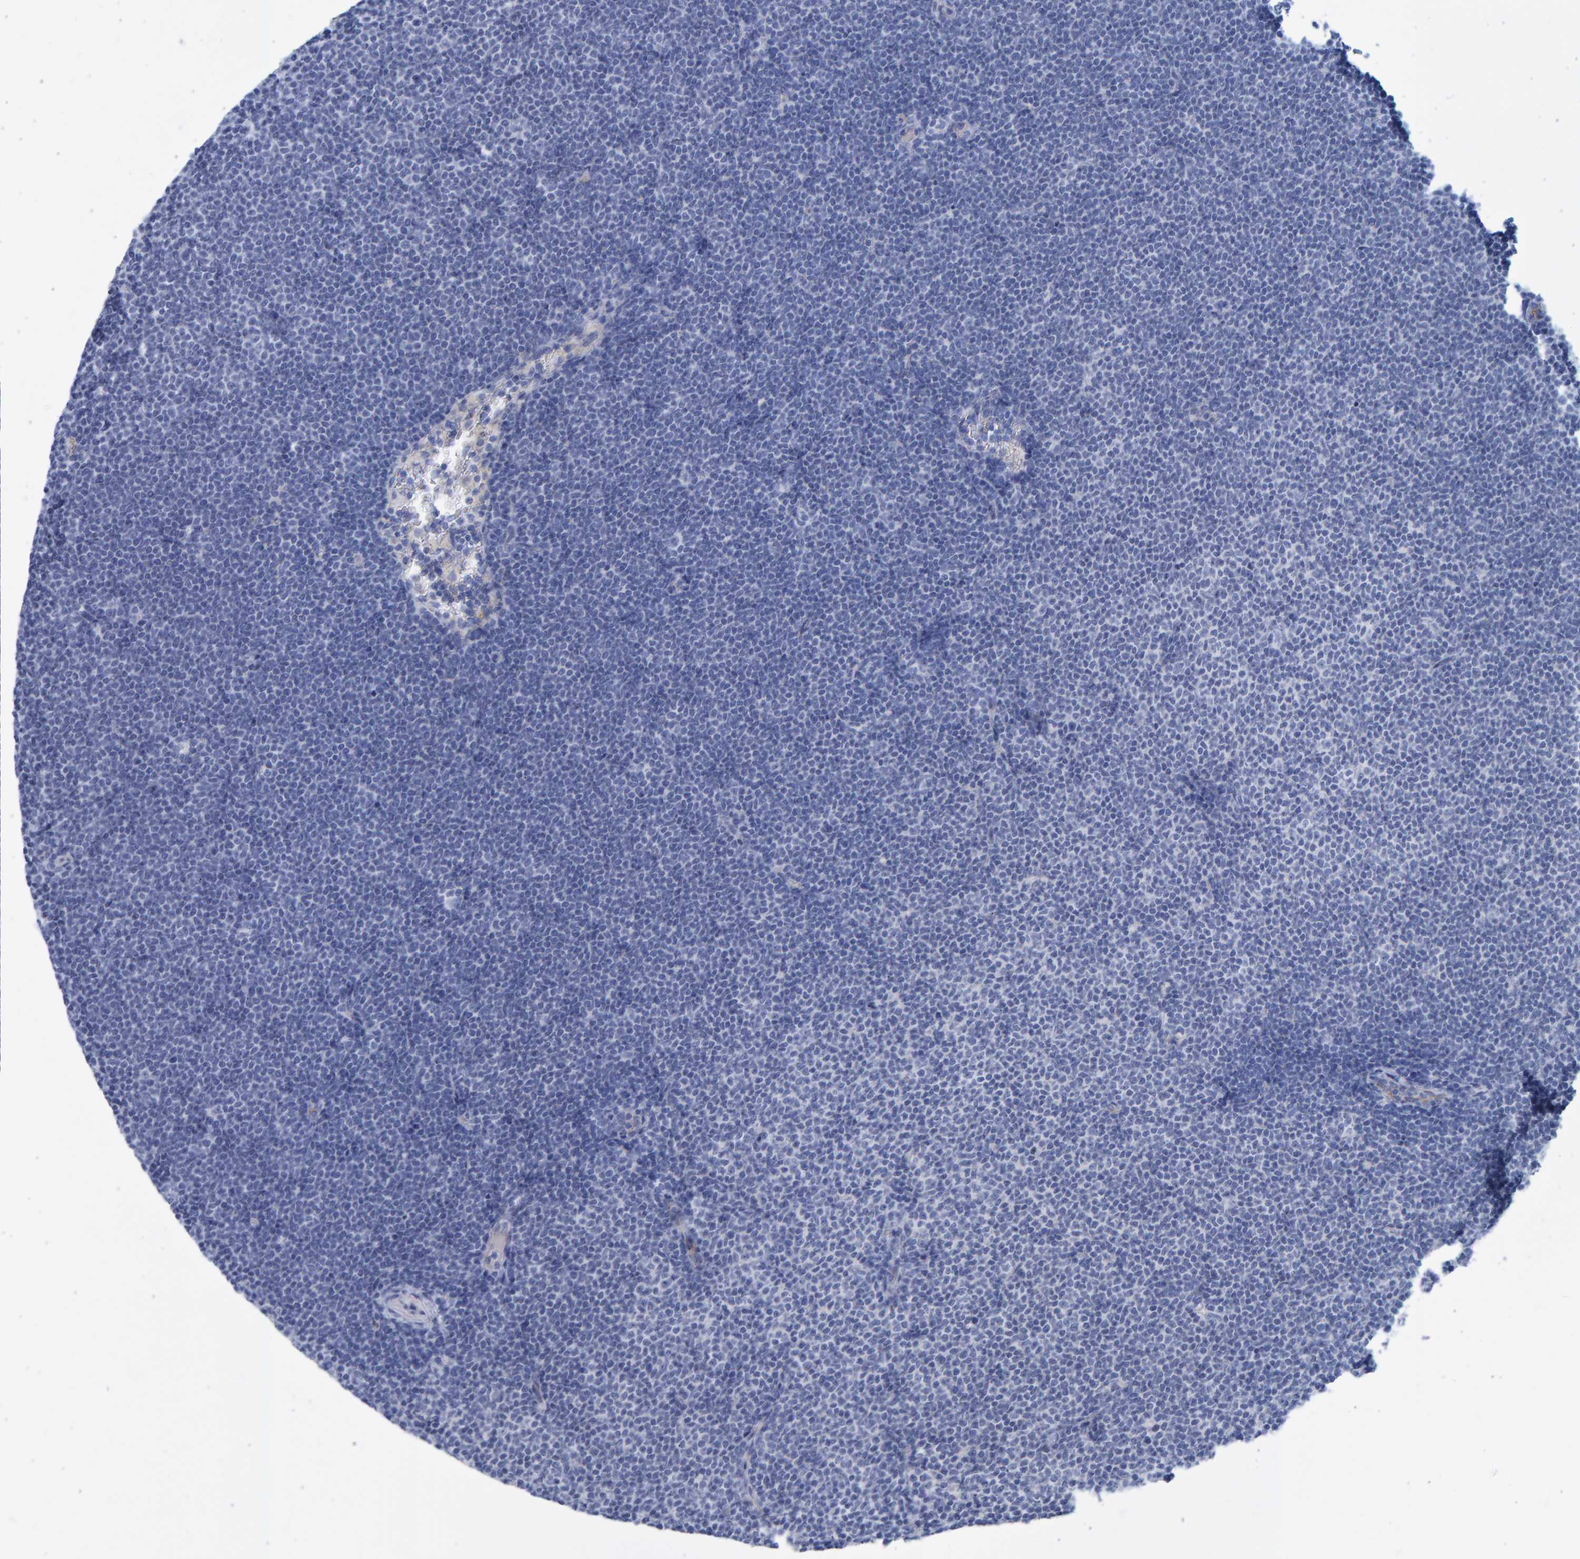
{"staining": {"intensity": "negative", "quantity": "none", "location": "none"}, "tissue": "lymphoma", "cell_type": "Tumor cells", "image_type": "cancer", "snomed": [{"axis": "morphology", "description": "Malignant lymphoma, non-Hodgkin's type, Low grade"}, {"axis": "topography", "description": "Lymph node"}], "caption": "An immunohistochemistry image of lymphoma is shown. There is no staining in tumor cells of lymphoma.", "gene": "SLC34A3", "patient": {"sex": "female", "age": 53}}